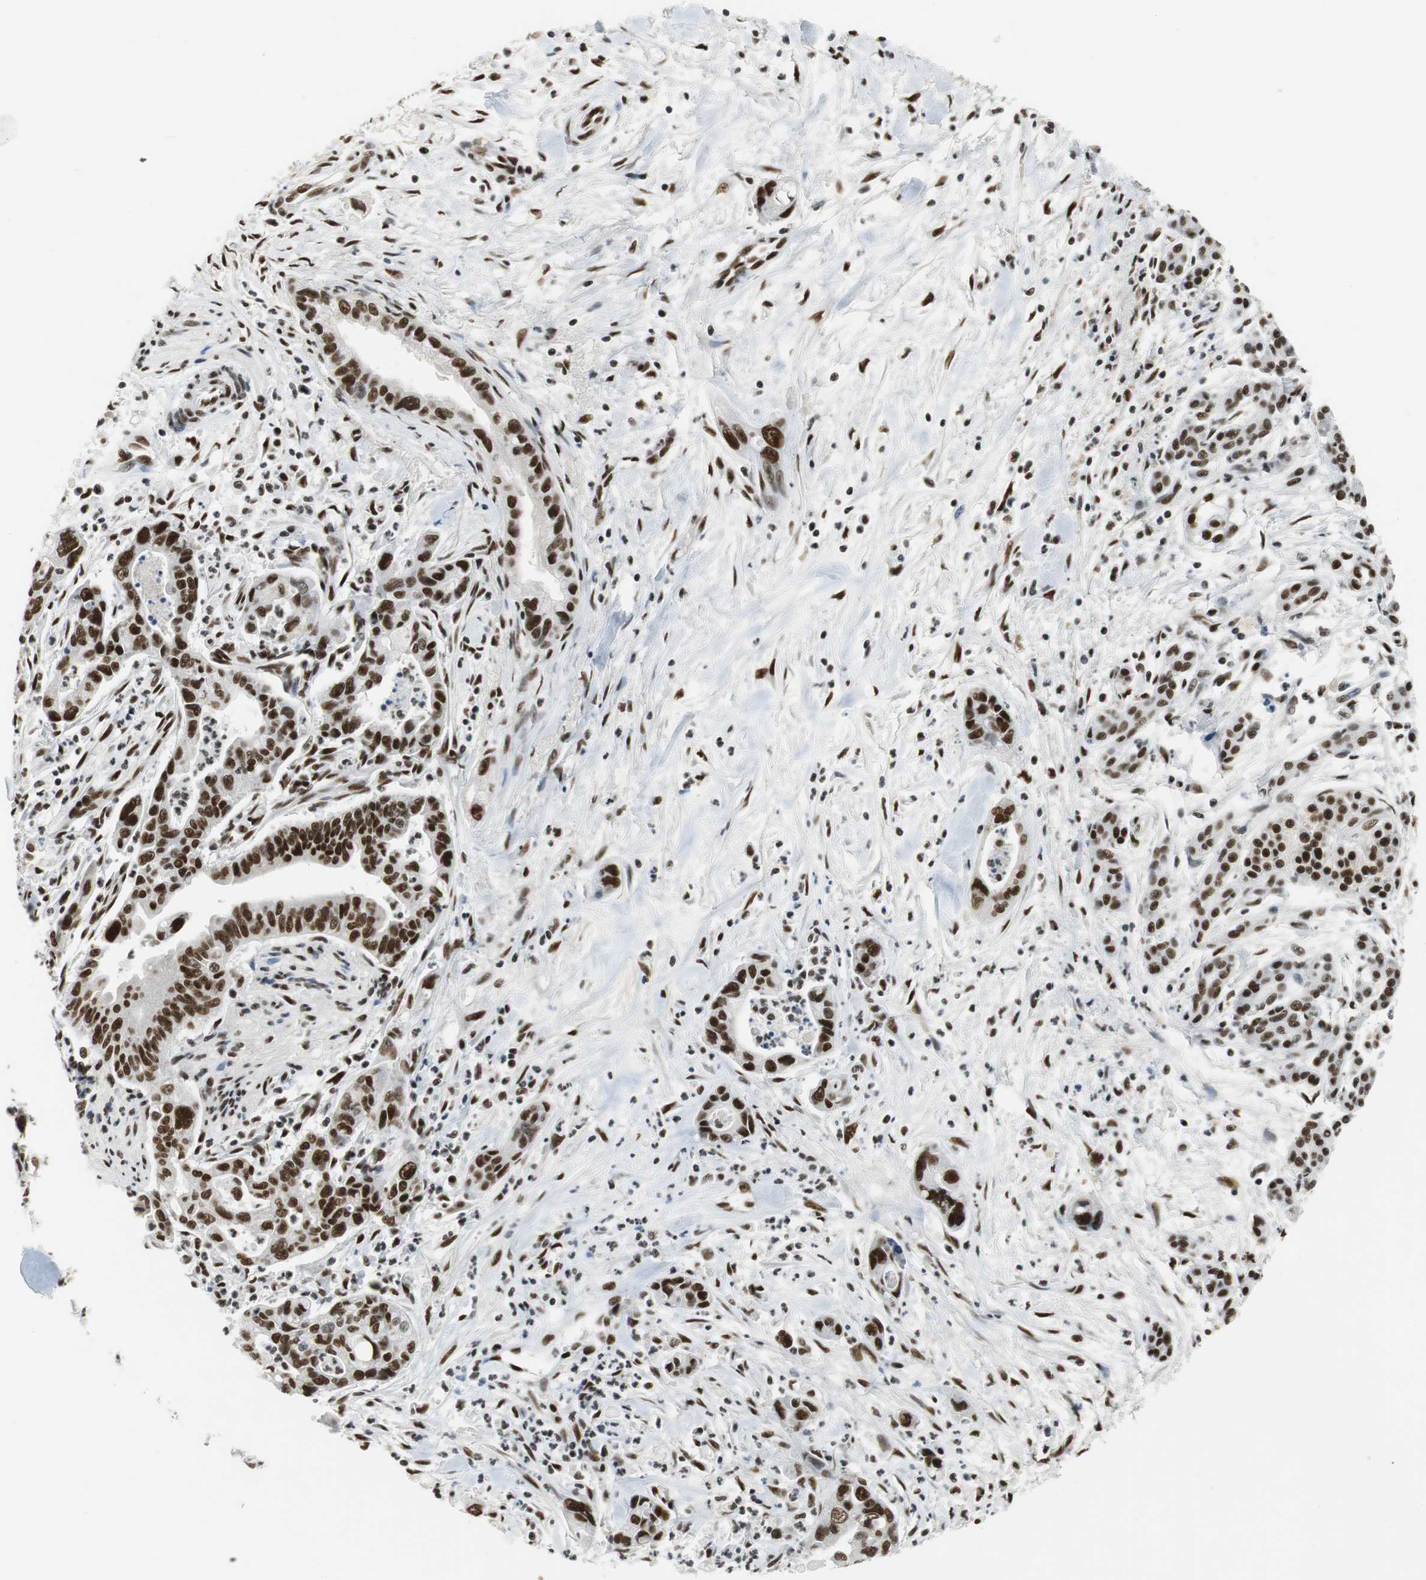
{"staining": {"intensity": "strong", "quantity": ">75%", "location": "nuclear"}, "tissue": "pancreatic cancer", "cell_type": "Tumor cells", "image_type": "cancer", "snomed": [{"axis": "morphology", "description": "Adenocarcinoma, NOS"}, {"axis": "topography", "description": "Pancreas"}], "caption": "Strong nuclear positivity is identified in about >75% of tumor cells in pancreatic cancer (adenocarcinoma).", "gene": "PRKDC", "patient": {"sex": "male", "age": 70}}